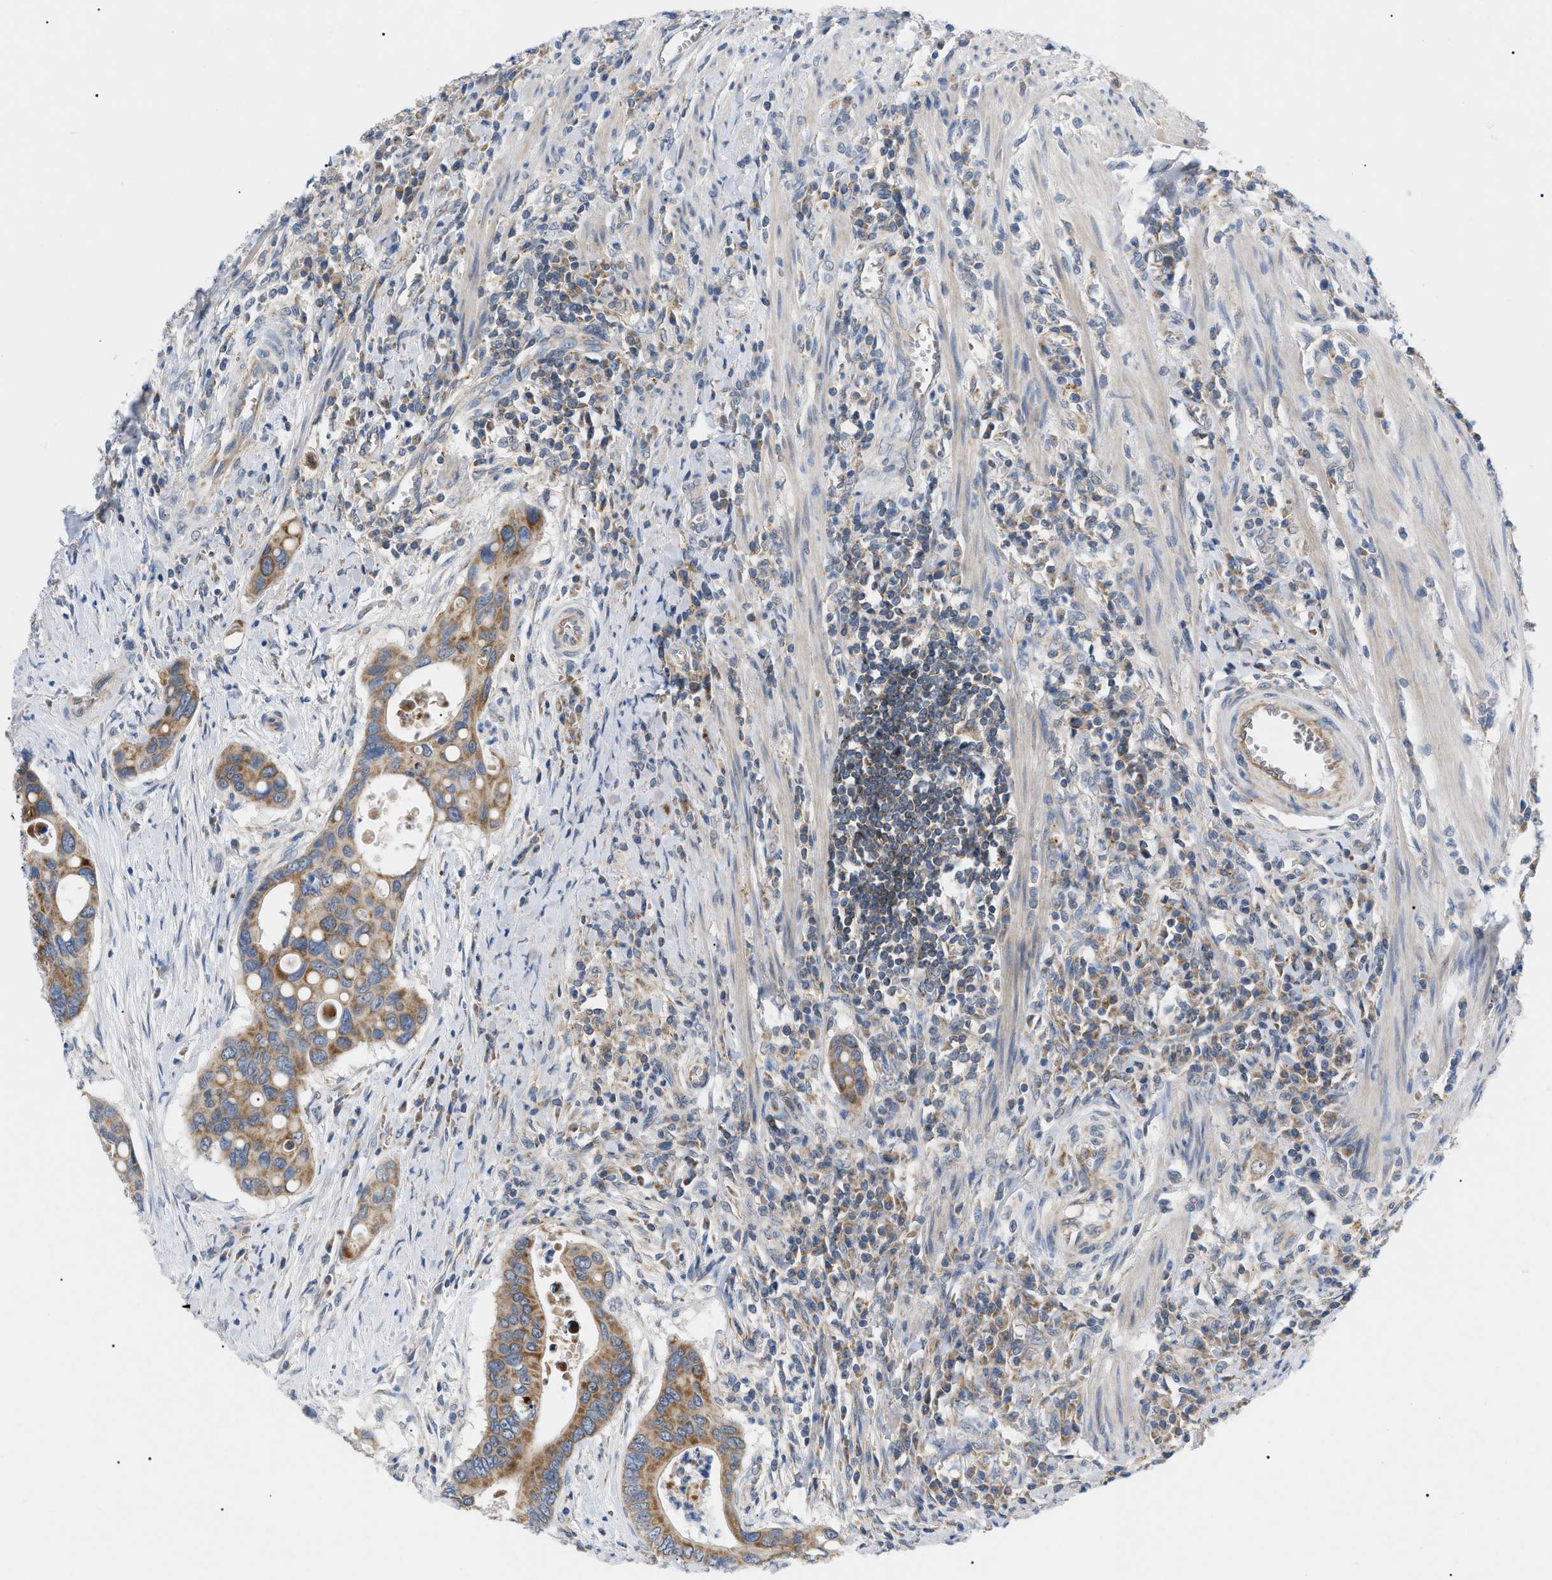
{"staining": {"intensity": "moderate", "quantity": ">75%", "location": "cytoplasmic/membranous"}, "tissue": "colorectal cancer", "cell_type": "Tumor cells", "image_type": "cancer", "snomed": [{"axis": "morphology", "description": "Inflammation, NOS"}, {"axis": "morphology", "description": "Adenocarcinoma, NOS"}, {"axis": "topography", "description": "Colon"}], "caption": "A histopathology image of human adenocarcinoma (colorectal) stained for a protein reveals moderate cytoplasmic/membranous brown staining in tumor cells. (IHC, brightfield microscopy, high magnification).", "gene": "TOMM6", "patient": {"sex": "male", "age": 72}}